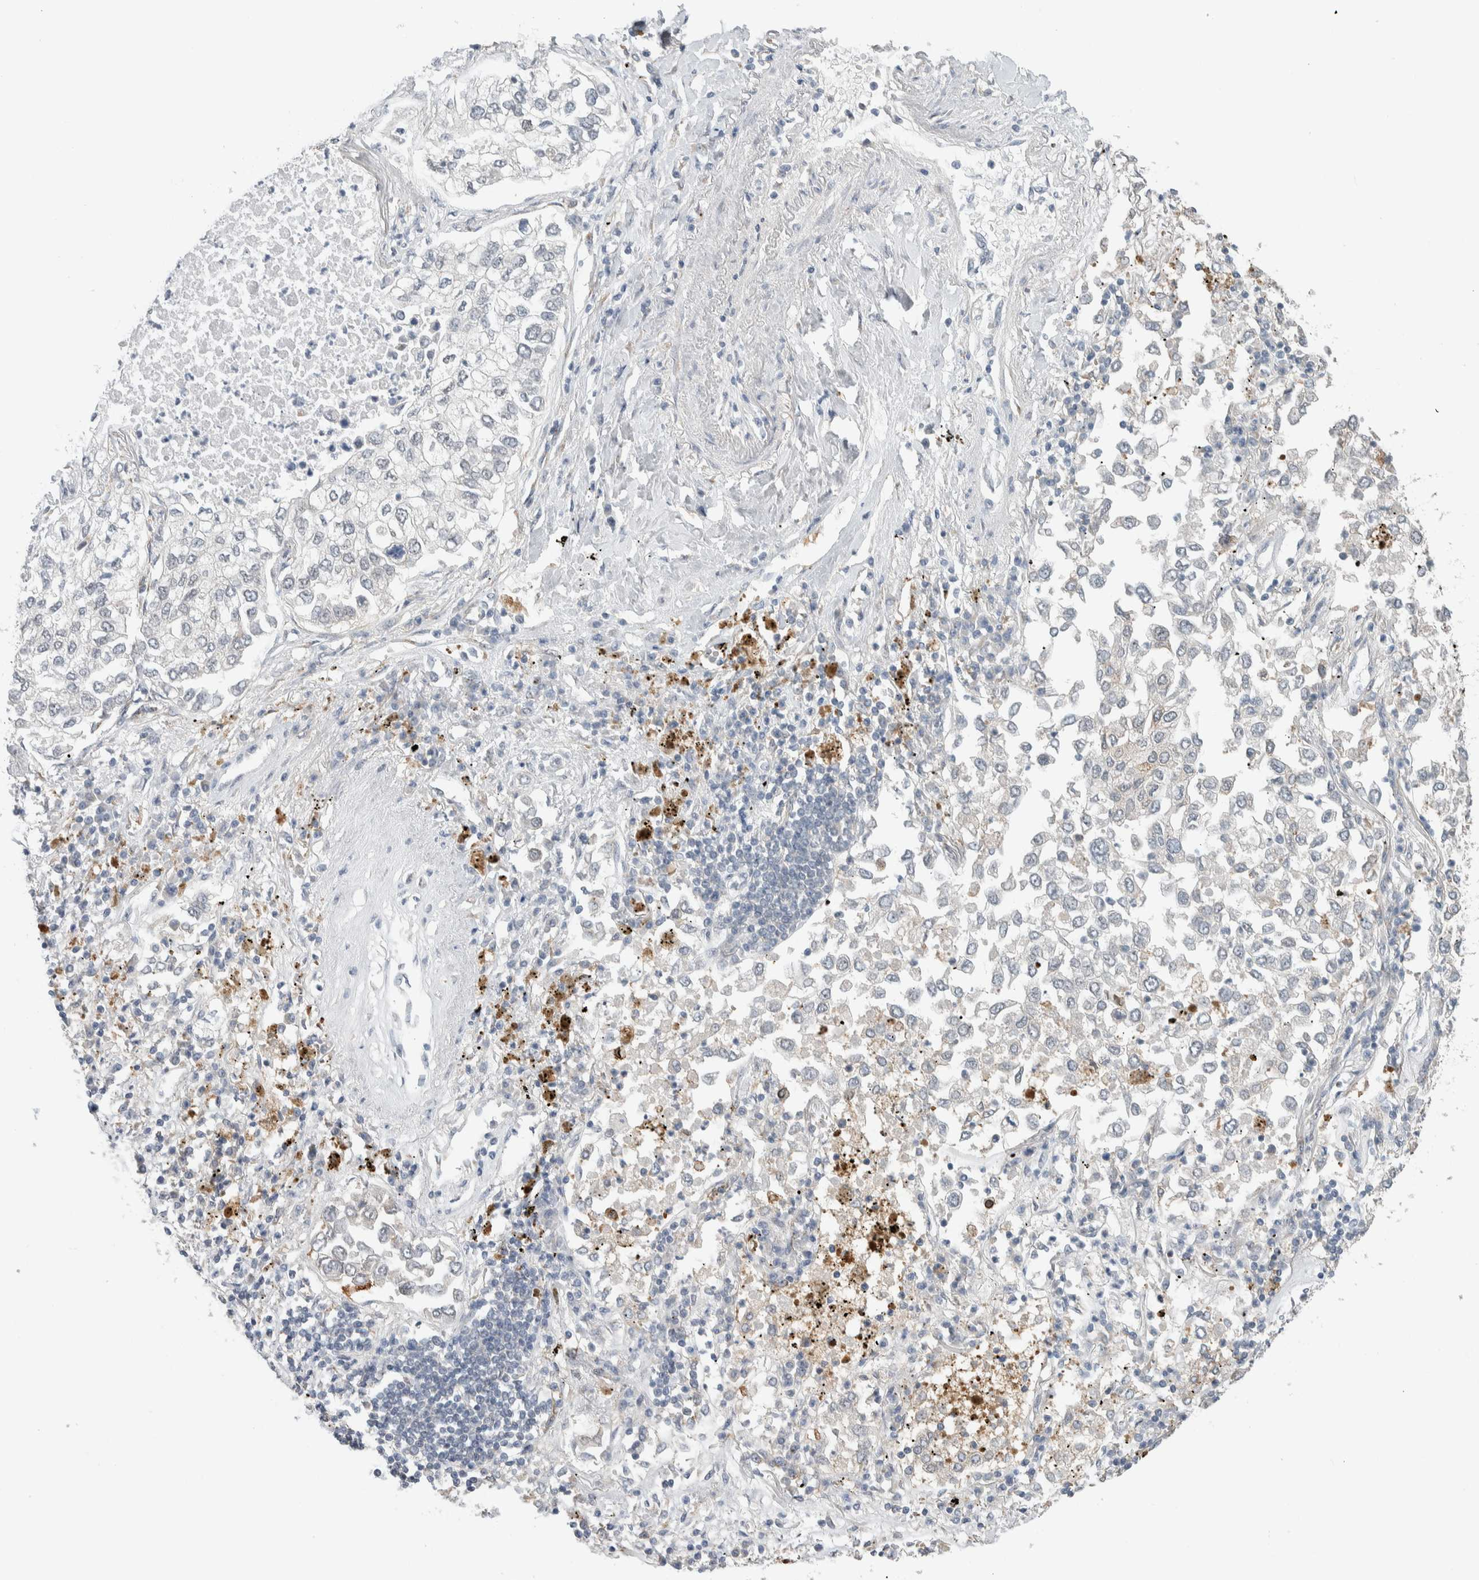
{"staining": {"intensity": "negative", "quantity": "none", "location": "none"}, "tissue": "lung cancer", "cell_type": "Tumor cells", "image_type": "cancer", "snomed": [{"axis": "morphology", "description": "Inflammation, NOS"}, {"axis": "morphology", "description": "Adenocarcinoma, NOS"}, {"axis": "topography", "description": "Lung"}], "caption": "Immunohistochemical staining of lung cancer shows no significant expression in tumor cells.", "gene": "TNRC18", "patient": {"sex": "male", "age": 63}}